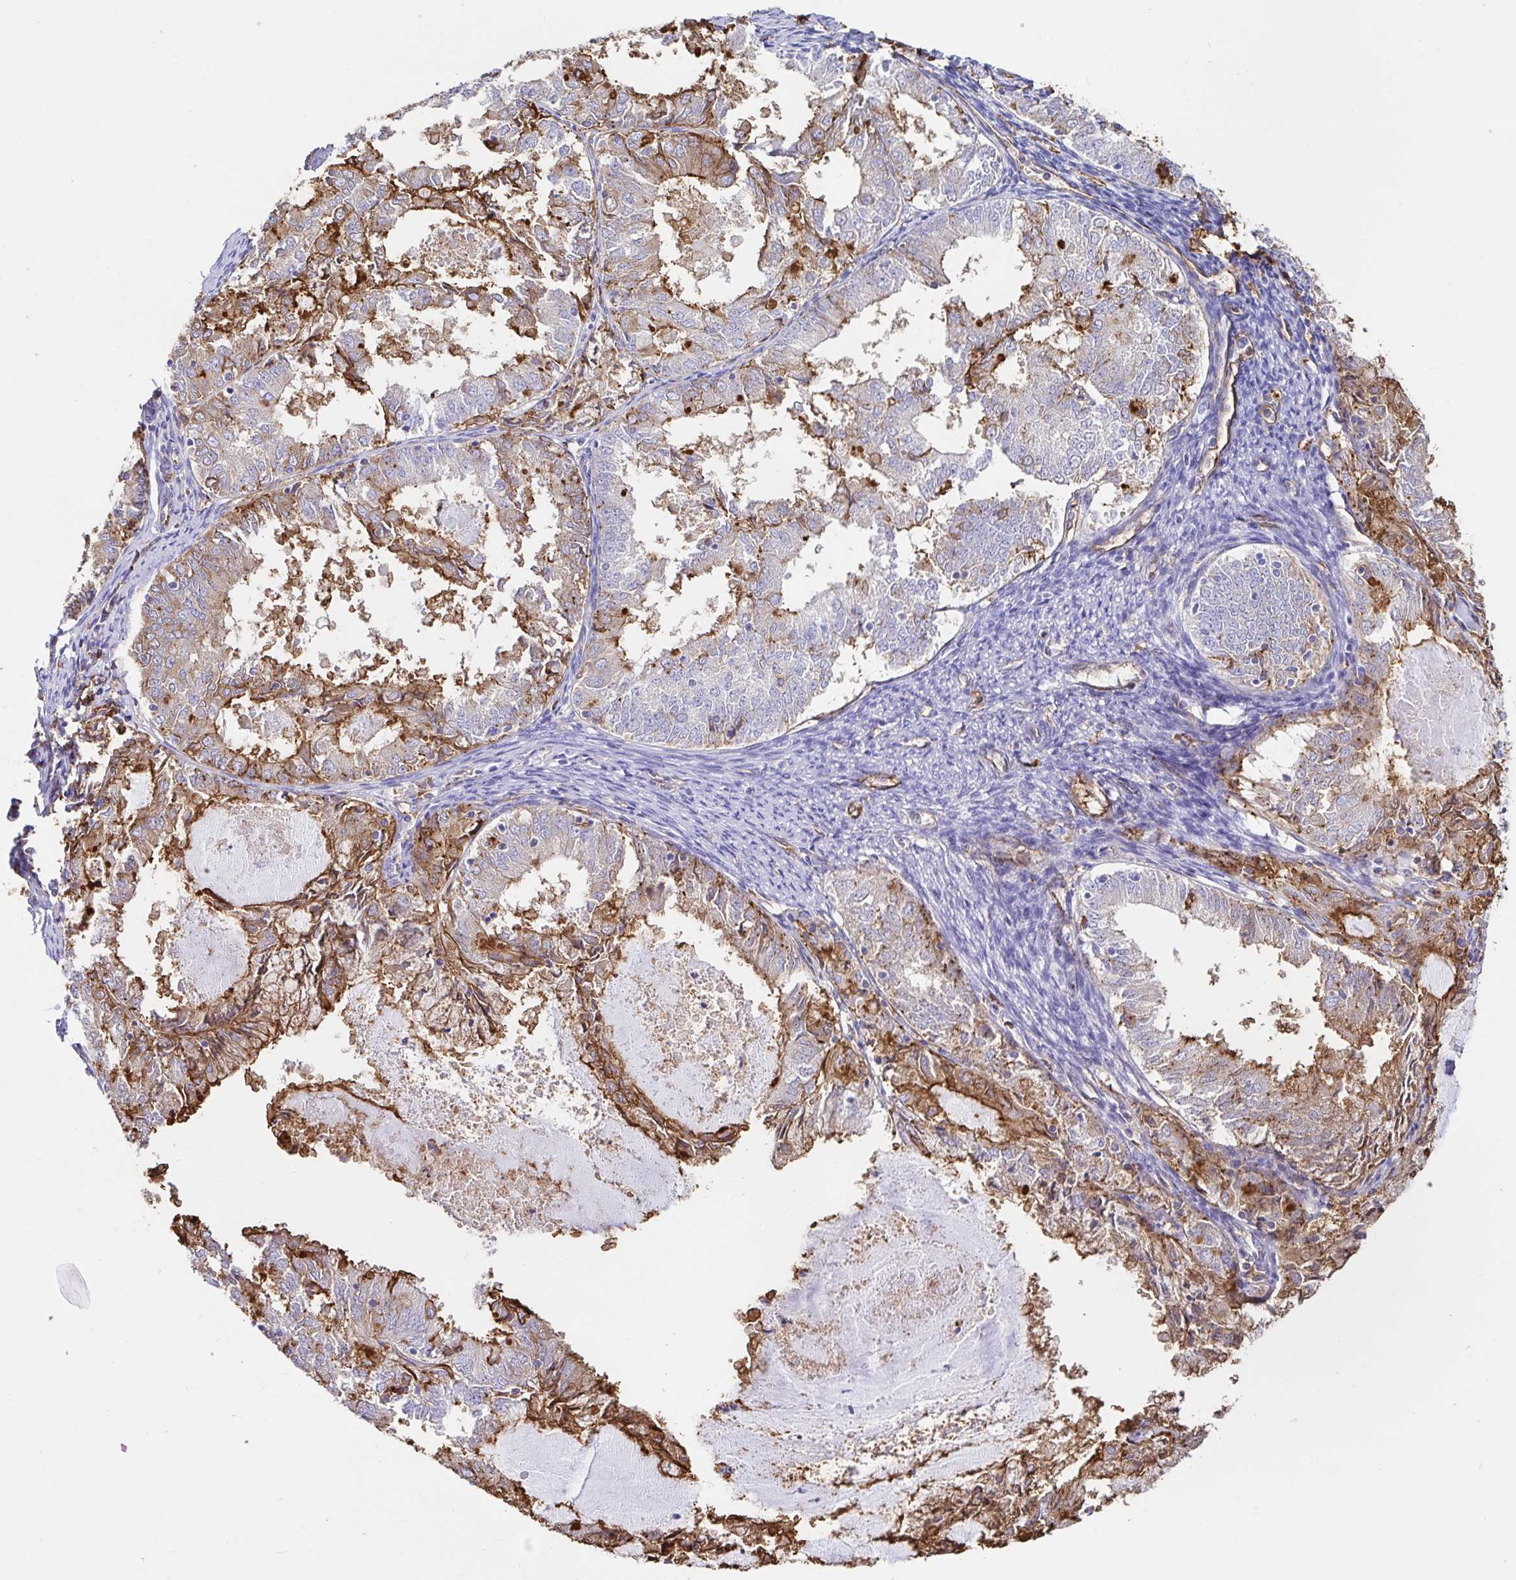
{"staining": {"intensity": "moderate", "quantity": "25%-75%", "location": "cytoplasmic/membranous"}, "tissue": "endometrial cancer", "cell_type": "Tumor cells", "image_type": "cancer", "snomed": [{"axis": "morphology", "description": "Adenocarcinoma, NOS"}, {"axis": "topography", "description": "Endometrium"}], "caption": "Moderate cytoplasmic/membranous expression for a protein is identified in about 25%-75% of tumor cells of adenocarcinoma (endometrial) using immunohistochemistry (IHC).", "gene": "ANXA2", "patient": {"sex": "female", "age": 57}}